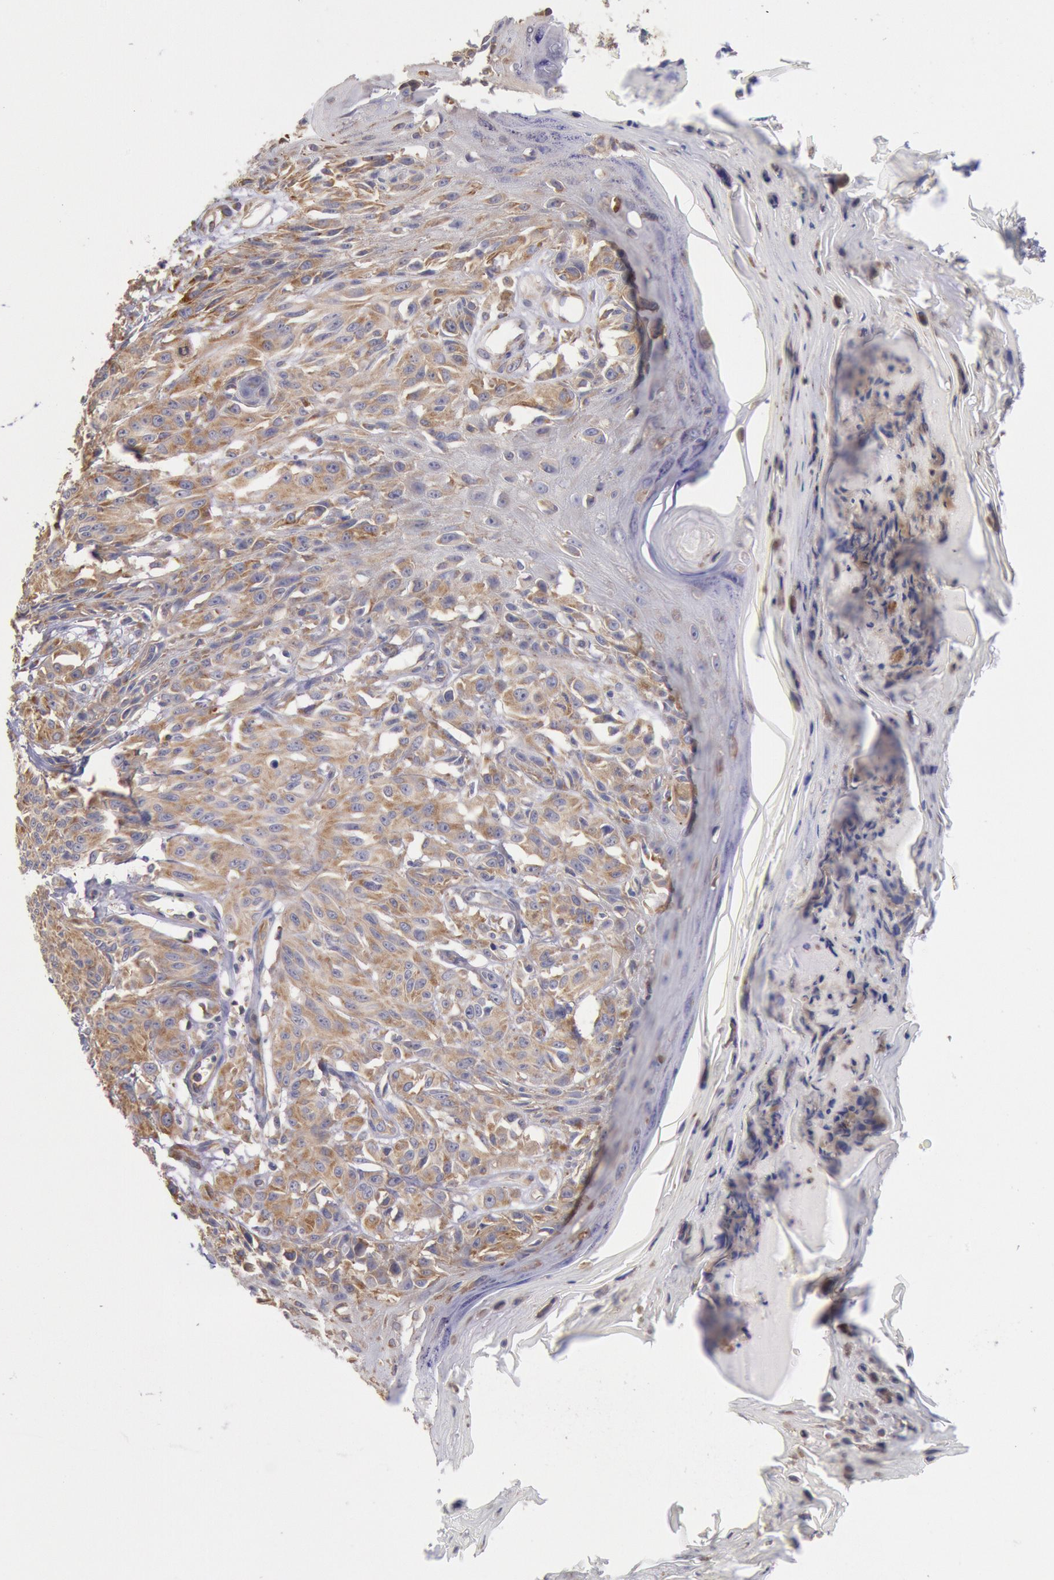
{"staining": {"intensity": "moderate", "quantity": ">75%", "location": "cytoplasmic/membranous"}, "tissue": "melanoma", "cell_type": "Tumor cells", "image_type": "cancer", "snomed": [{"axis": "morphology", "description": "Malignant melanoma, NOS"}, {"axis": "topography", "description": "Skin"}], "caption": "This photomicrograph shows IHC staining of melanoma, with medium moderate cytoplasmic/membranous expression in approximately >75% of tumor cells.", "gene": "DRG1", "patient": {"sex": "female", "age": 77}}